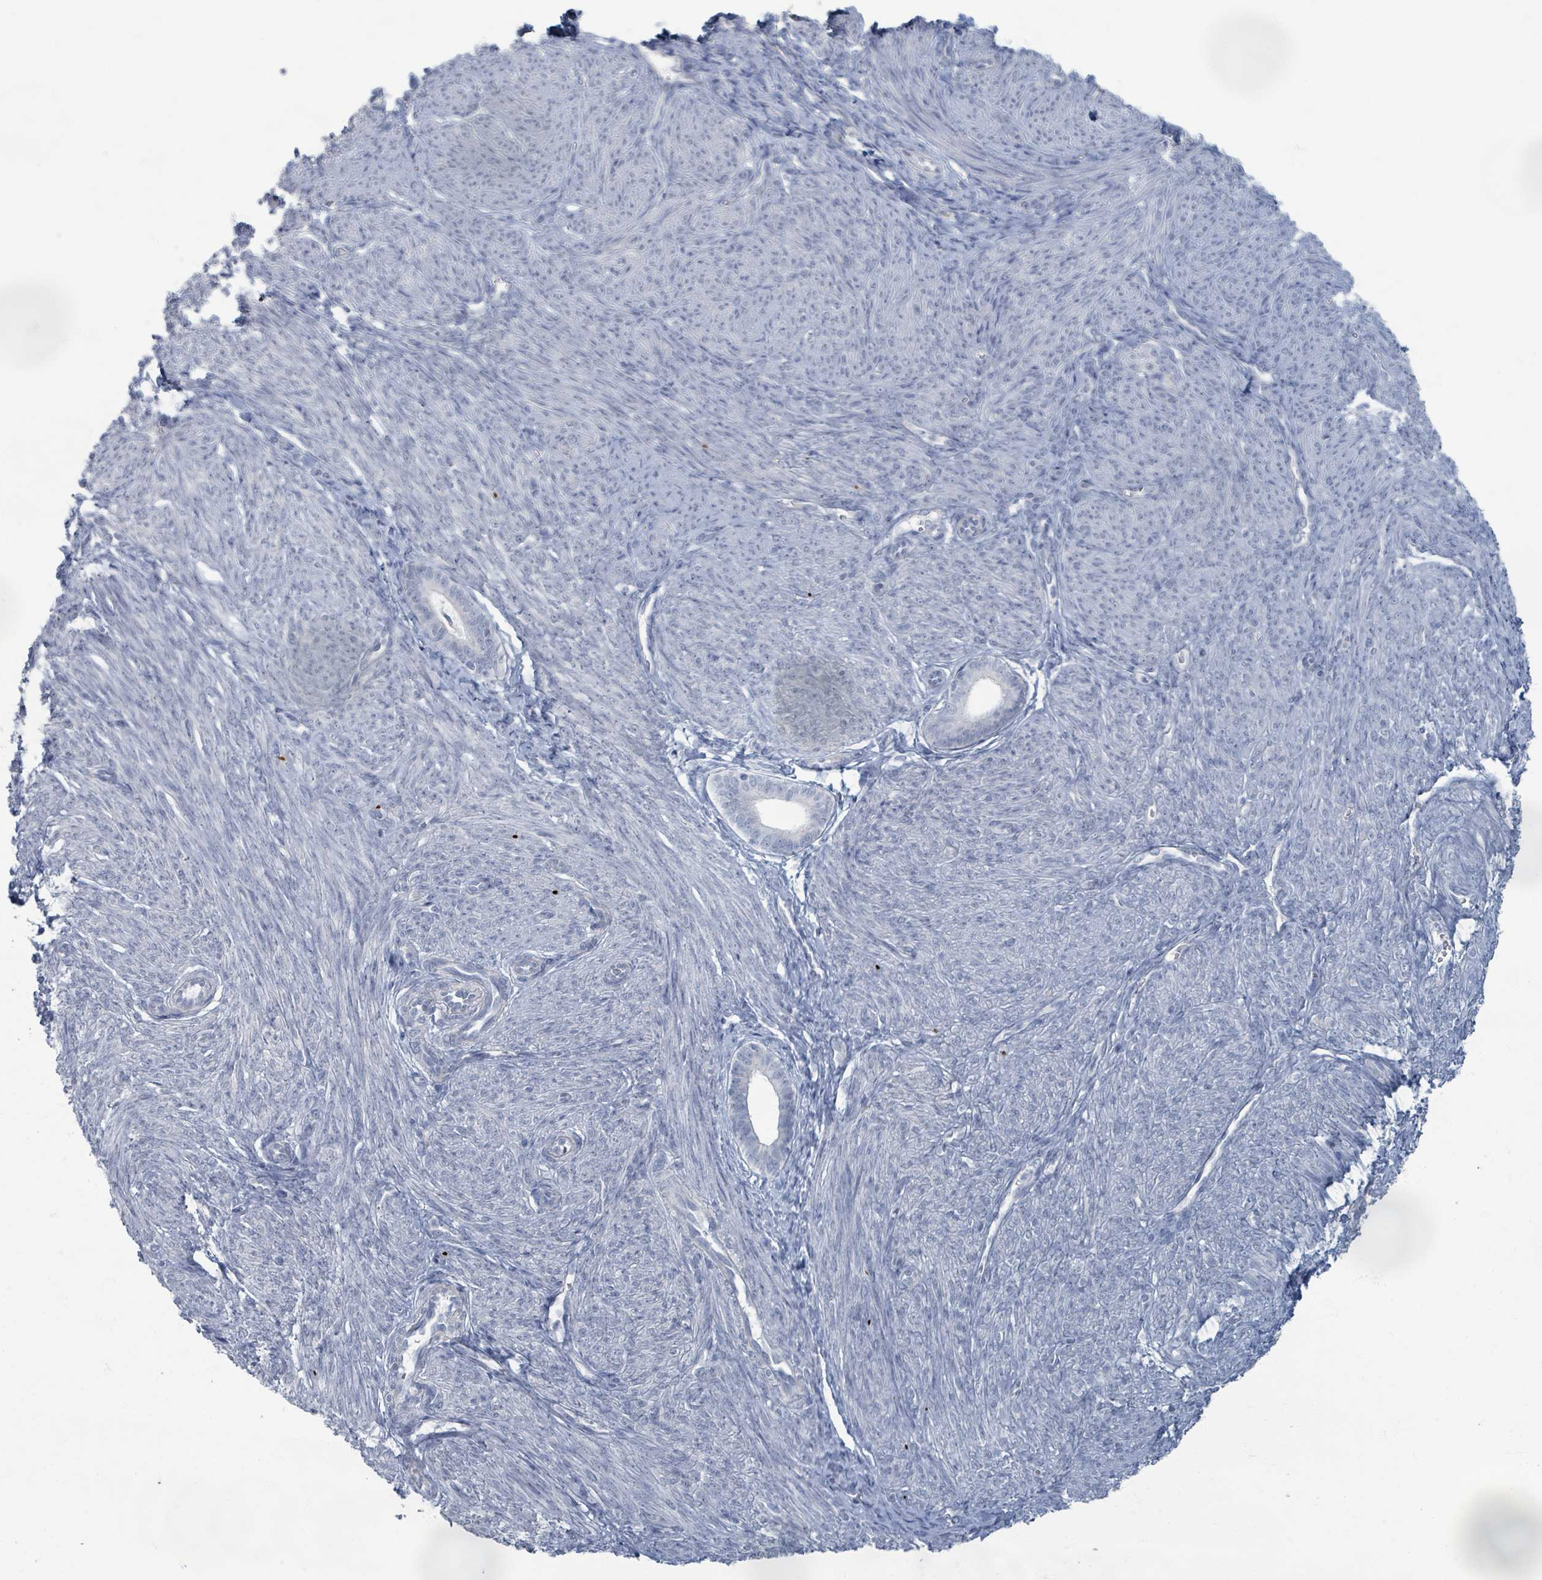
{"staining": {"intensity": "negative", "quantity": "none", "location": "none"}, "tissue": "endometrial cancer", "cell_type": "Tumor cells", "image_type": "cancer", "snomed": [{"axis": "morphology", "description": "Adenocarcinoma, NOS"}, {"axis": "topography", "description": "Endometrium"}], "caption": "Histopathology image shows no significant protein expression in tumor cells of adenocarcinoma (endometrial). Brightfield microscopy of immunohistochemistry stained with DAB (brown) and hematoxylin (blue), captured at high magnification.", "gene": "WNT11", "patient": {"sex": "female", "age": 87}}